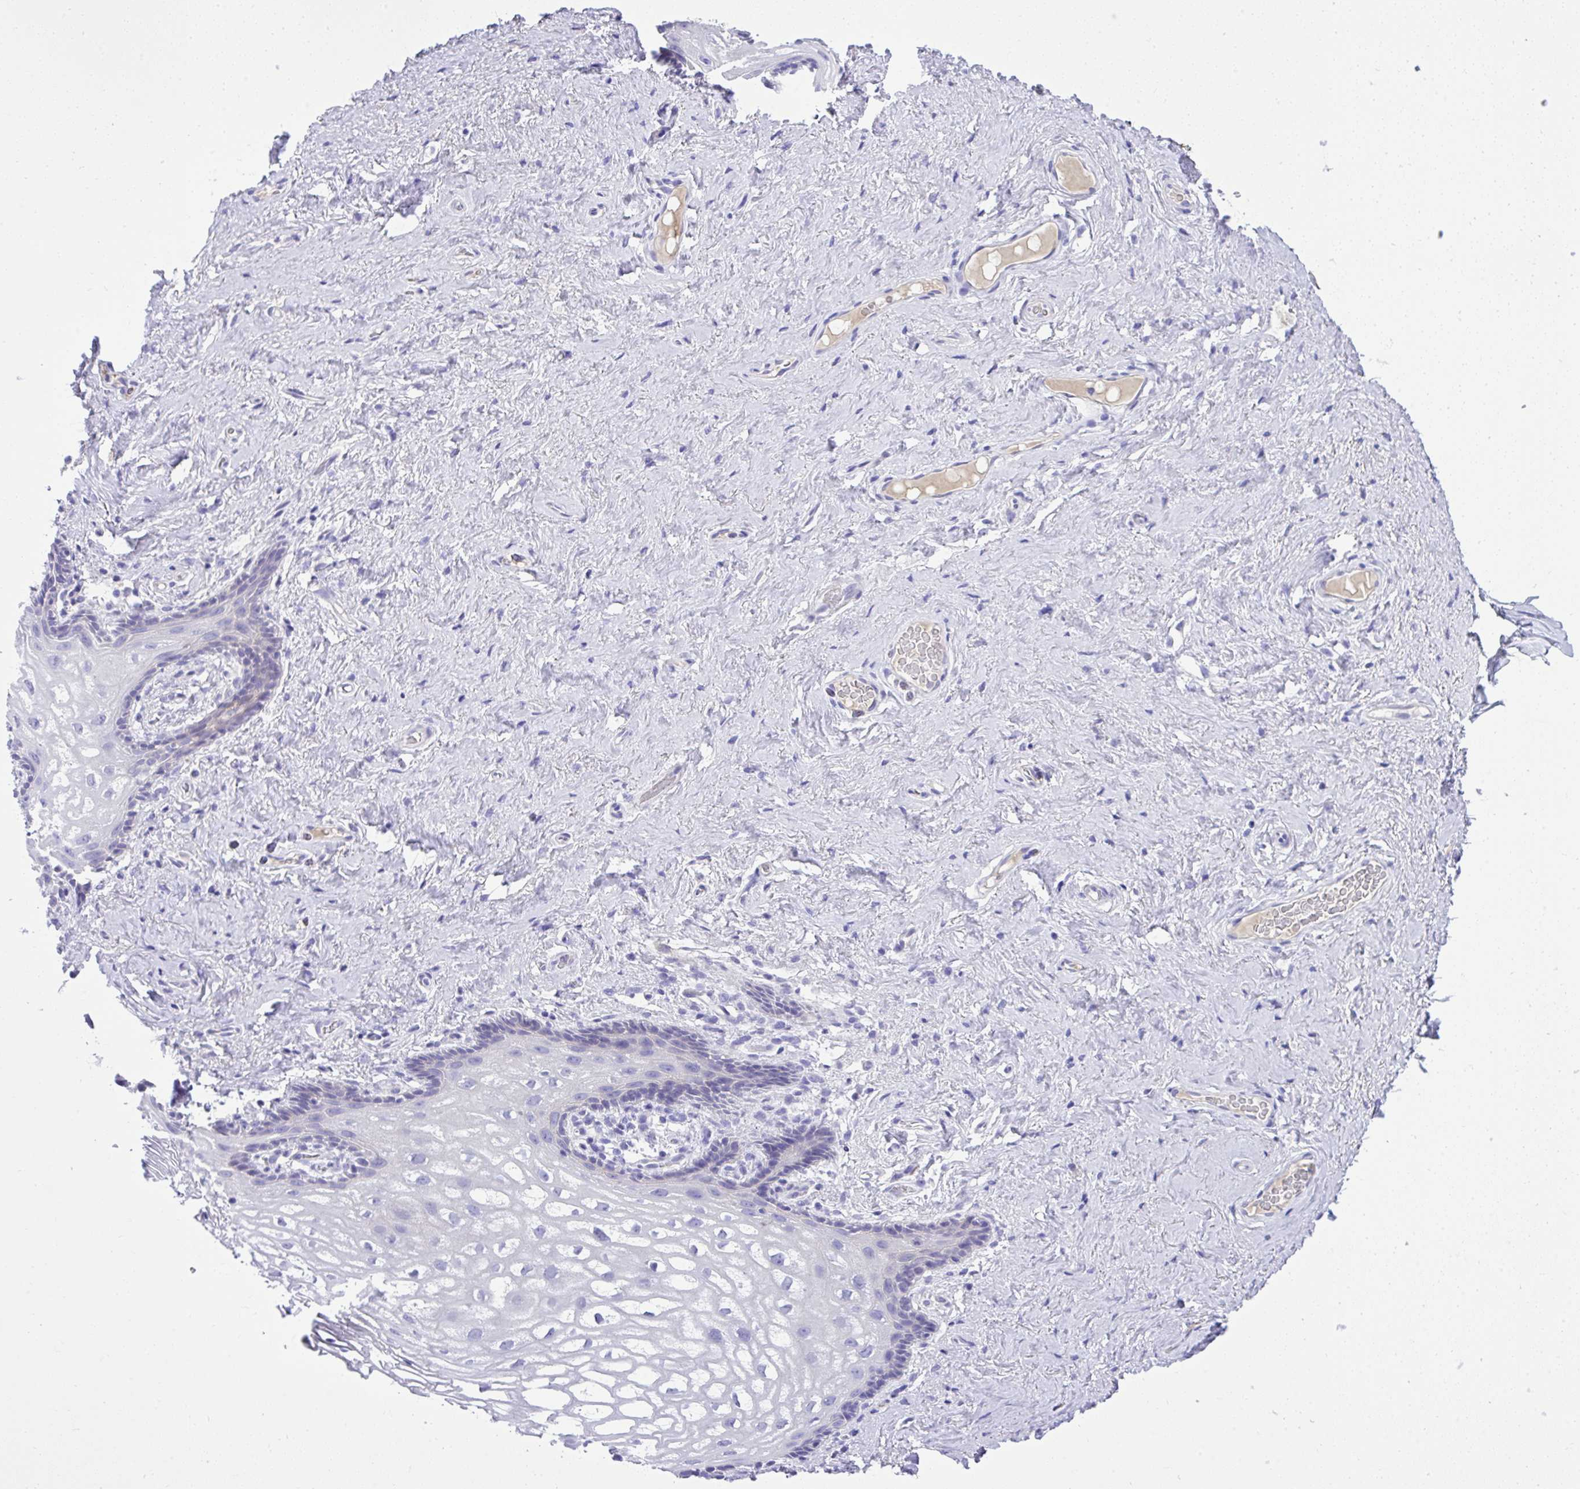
{"staining": {"intensity": "moderate", "quantity": "<25%", "location": "cytoplasmic/membranous"}, "tissue": "vagina", "cell_type": "Squamous epithelial cells", "image_type": "normal", "snomed": [{"axis": "morphology", "description": "Normal tissue, NOS"}, {"axis": "morphology", "description": "Adenocarcinoma, NOS"}, {"axis": "topography", "description": "Rectum"}, {"axis": "topography", "description": "Vagina"}, {"axis": "topography", "description": "Peripheral nerve tissue"}], "caption": "Immunohistochemical staining of benign human vagina reveals moderate cytoplasmic/membranous protein expression in approximately <25% of squamous epithelial cells.", "gene": "ST6GALNAC3", "patient": {"sex": "female", "age": 71}}